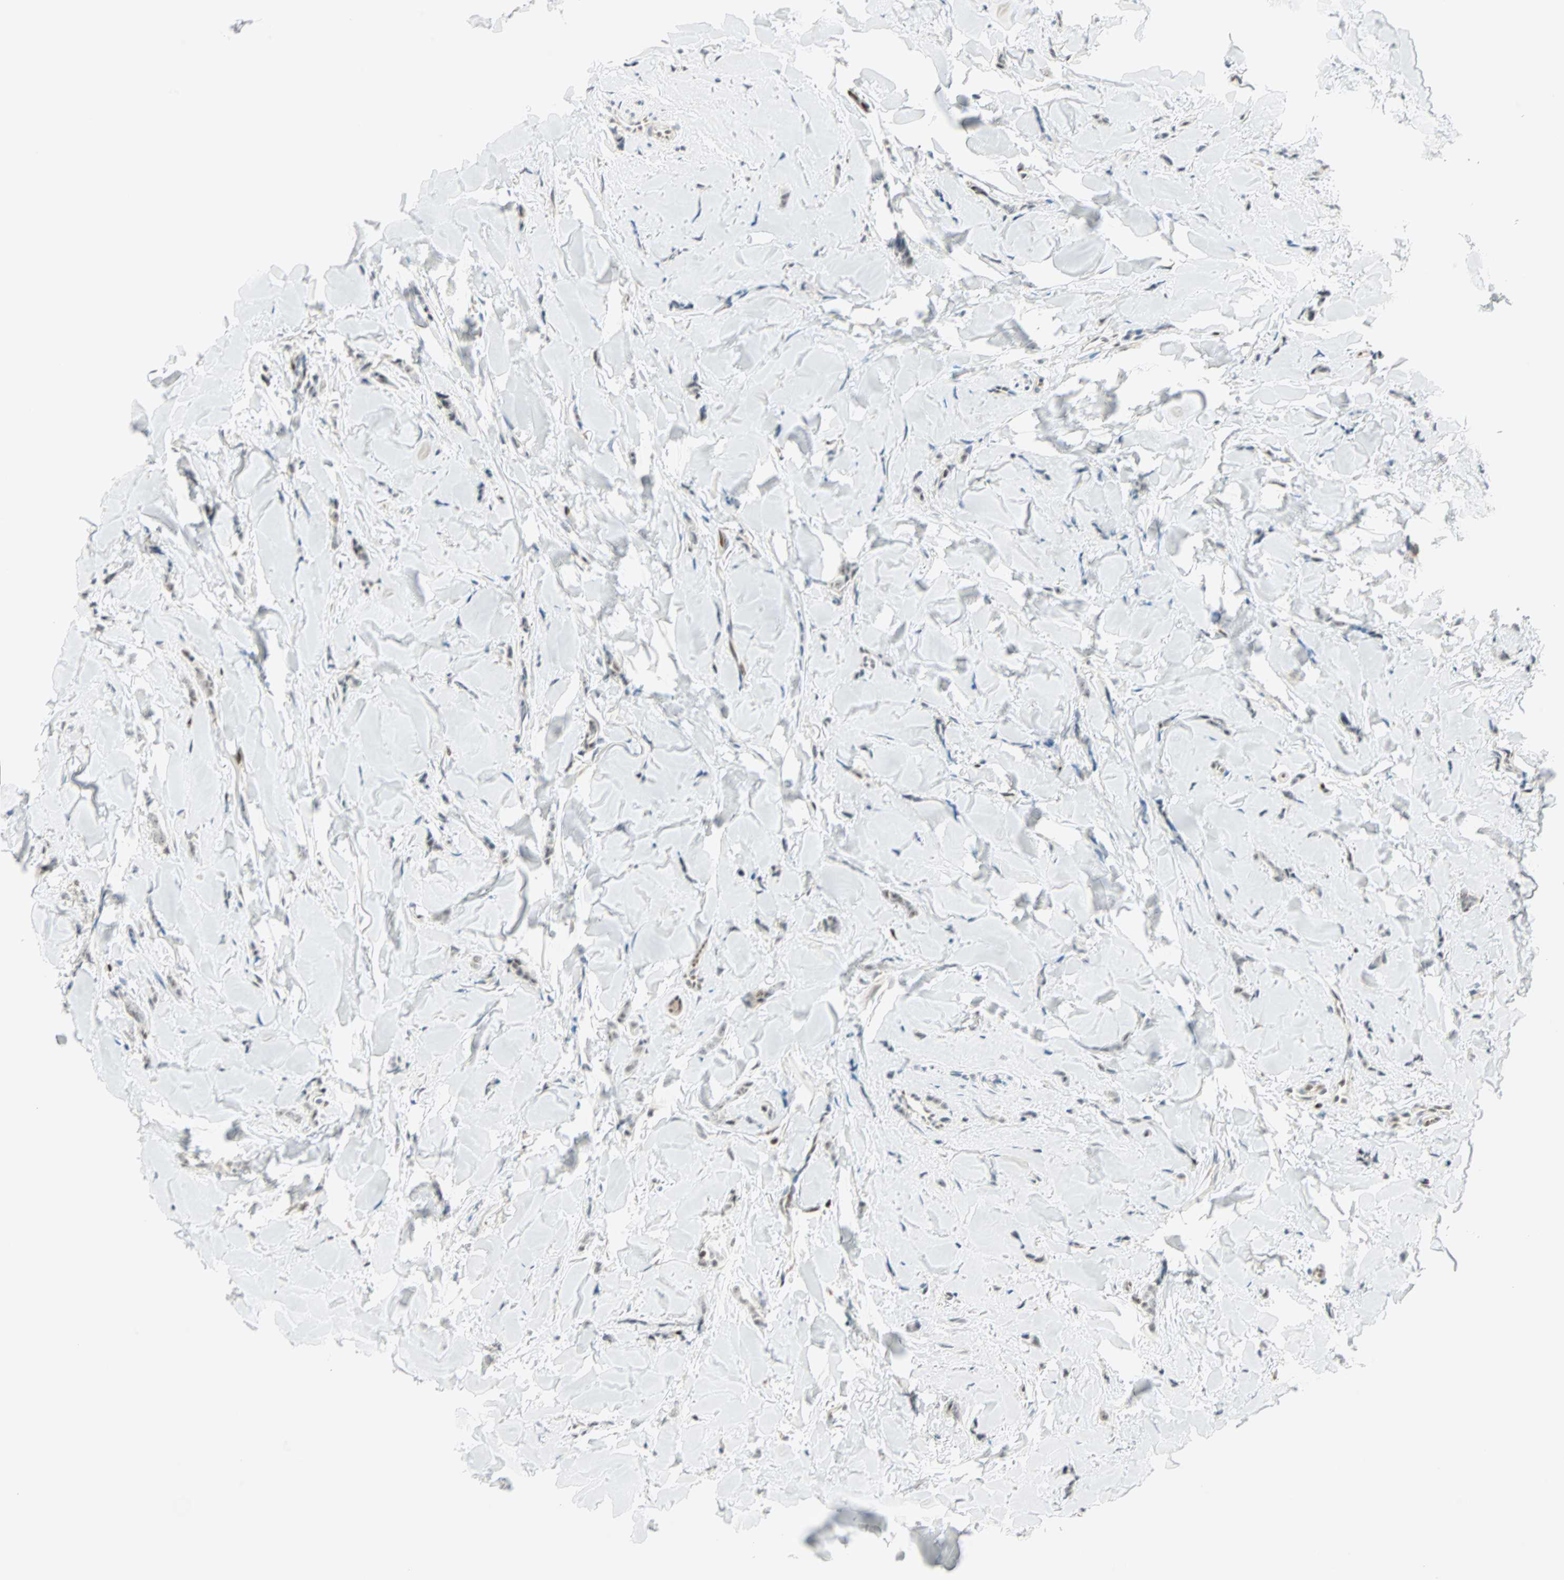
{"staining": {"intensity": "negative", "quantity": "none", "location": "none"}, "tissue": "breast cancer", "cell_type": "Tumor cells", "image_type": "cancer", "snomed": [{"axis": "morphology", "description": "Lobular carcinoma"}, {"axis": "topography", "description": "Skin"}, {"axis": "topography", "description": "Breast"}], "caption": "Tumor cells are negative for protein expression in human breast cancer (lobular carcinoma). Brightfield microscopy of immunohistochemistry (IHC) stained with DAB (brown) and hematoxylin (blue), captured at high magnification.", "gene": "MSX2", "patient": {"sex": "female", "age": 46}}